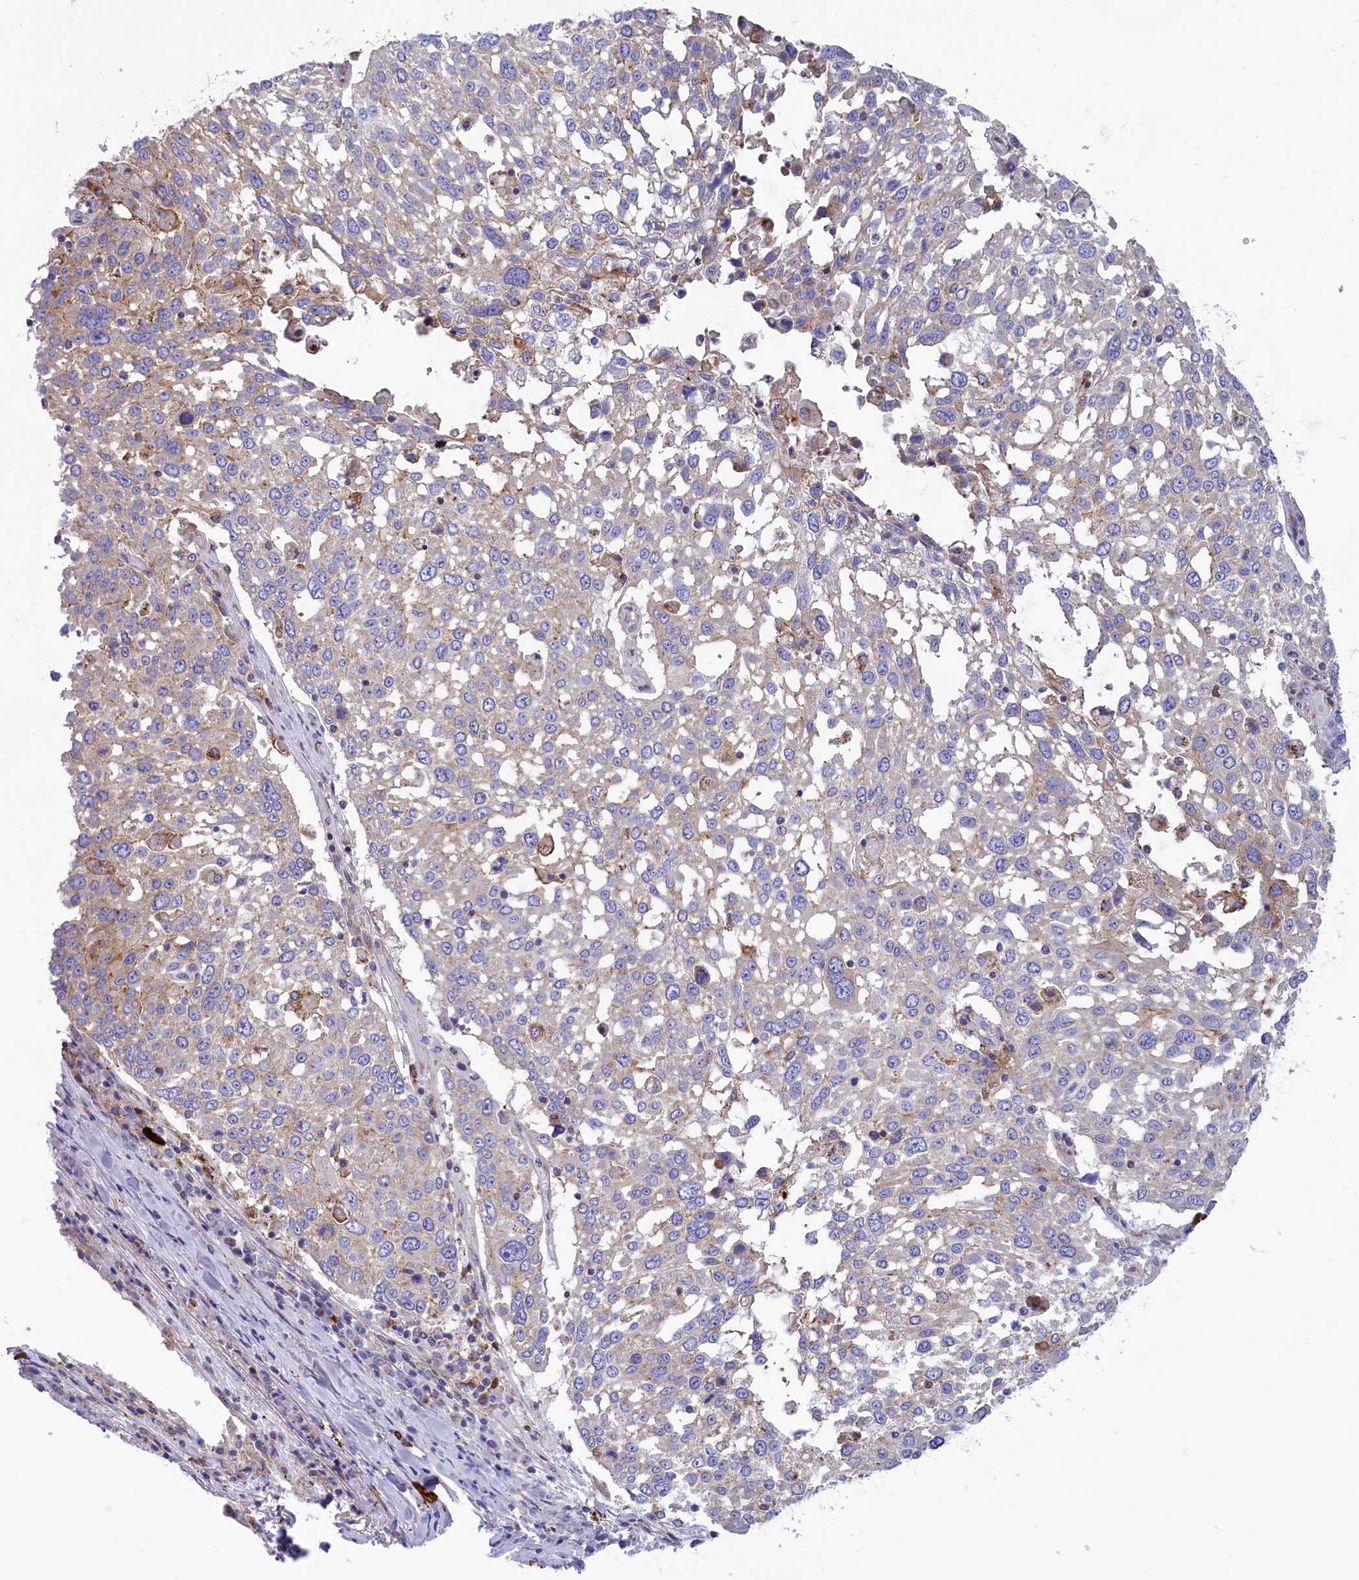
{"staining": {"intensity": "weak", "quantity": "<25%", "location": "cytoplasmic/membranous"}, "tissue": "lung cancer", "cell_type": "Tumor cells", "image_type": "cancer", "snomed": [{"axis": "morphology", "description": "Squamous cell carcinoma, NOS"}, {"axis": "topography", "description": "Lung"}], "caption": "A high-resolution photomicrograph shows immunohistochemistry (IHC) staining of lung cancer, which reveals no significant staining in tumor cells.", "gene": "SCAMP4", "patient": {"sex": "male", "age": 65}}